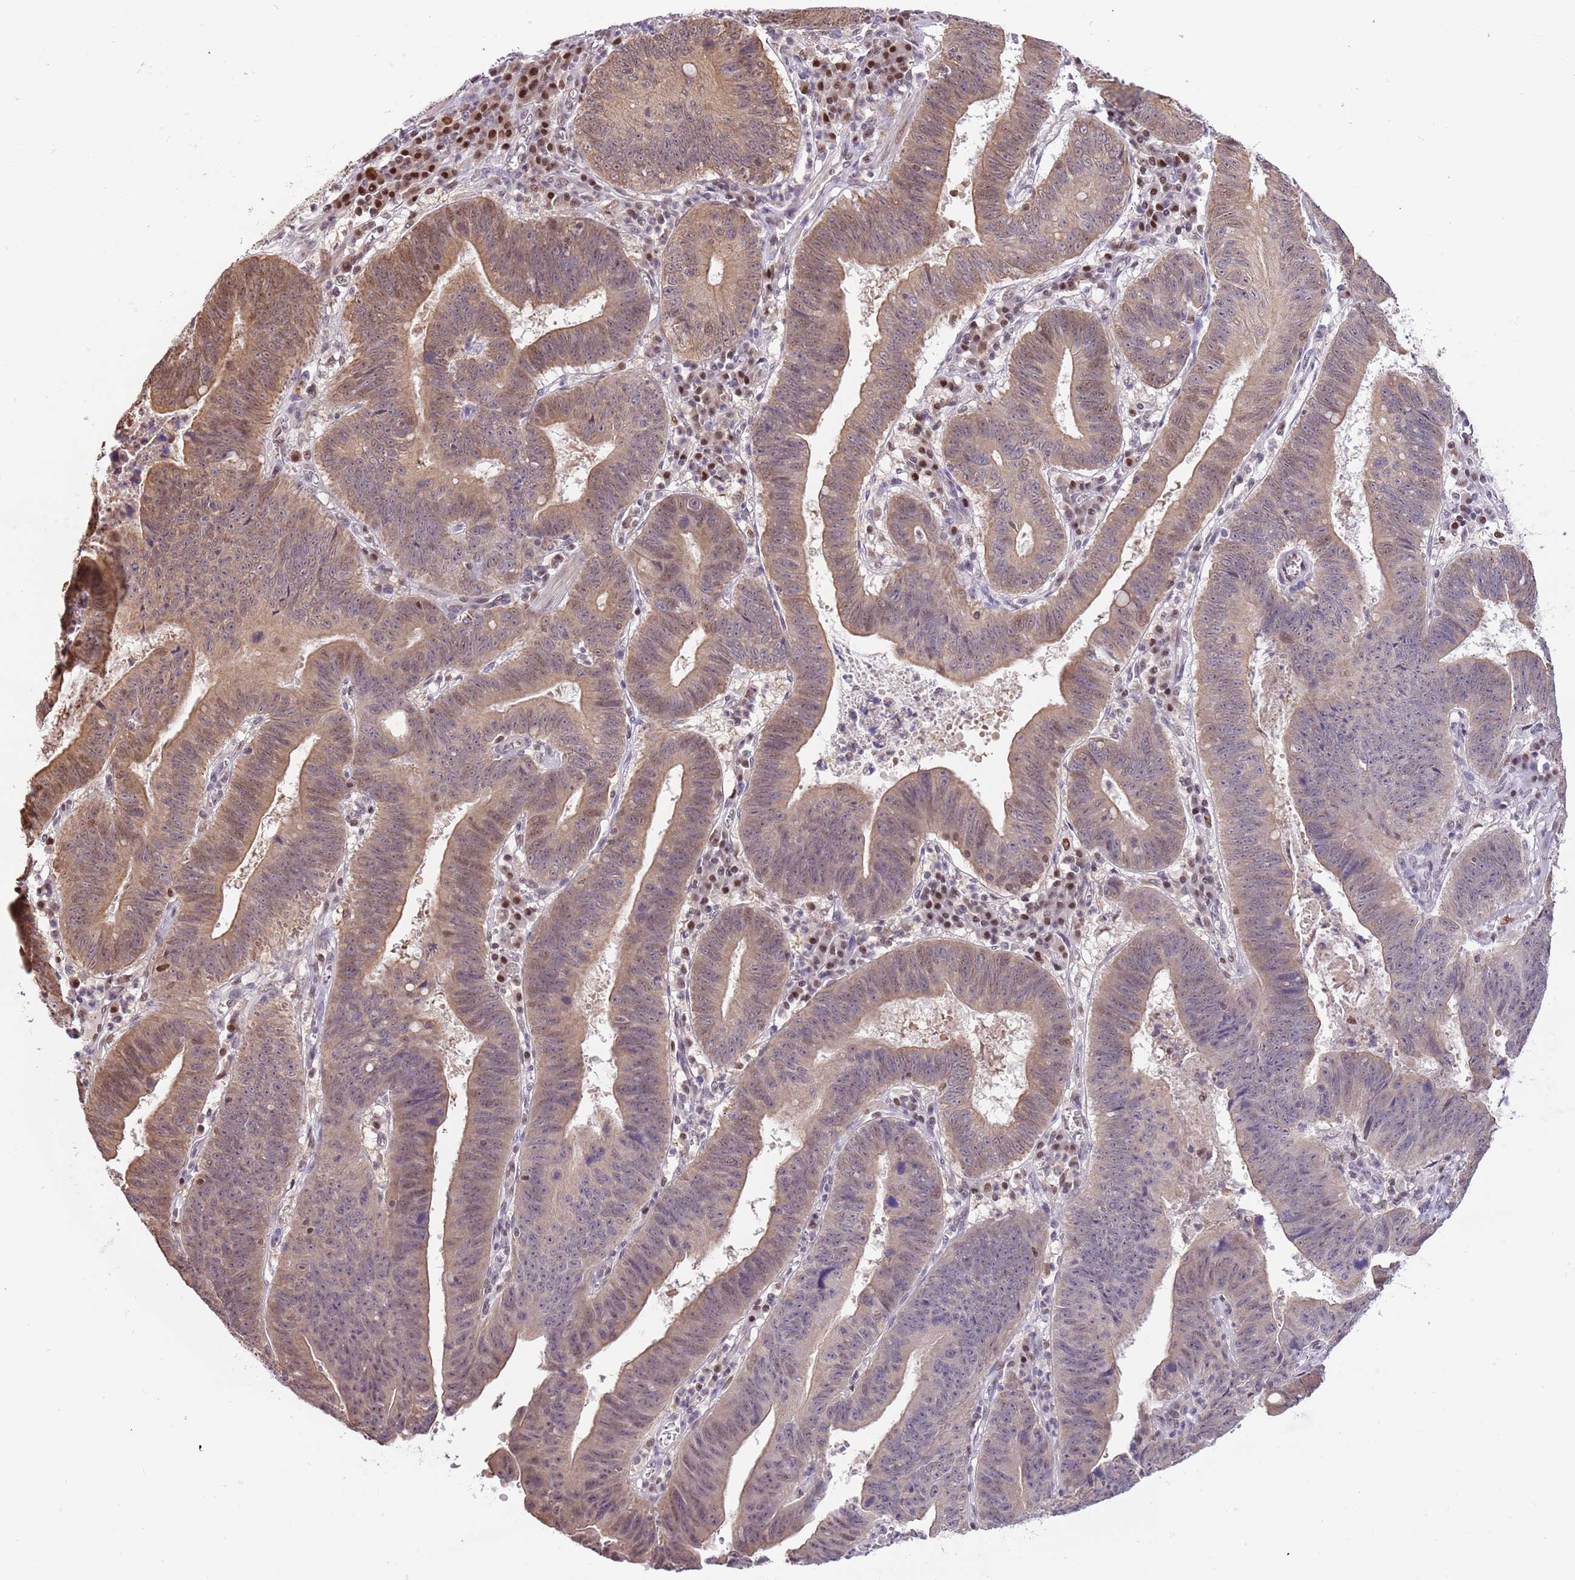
{"staining": {"intensity": "moderate", "quantity": ">75%", "location": "cytoplasmic/membranous,nuclear"}, "tissue": "stomach cancer", "cell_type": "Tumor cells", "image_type": "cancer", "snomed": [{"axis": "morphology", "description": "Adenocarcinoma, NOS"}, {"axis": "topography", "description": "Stomach"}], "caption": "Protein staining exhibits moderate cytoplasmic/membranous and nuclear staining in approximately >75% of tumor cells in stomach cancer. The staining is performed using DAB (3,3'-diaminobenzidine) brown chromogen to label protein expression. The nuclei are counter-stained blue using hematoxylin.", "gene": "RFK", "patient": {"sex": "male", "age": 59}}